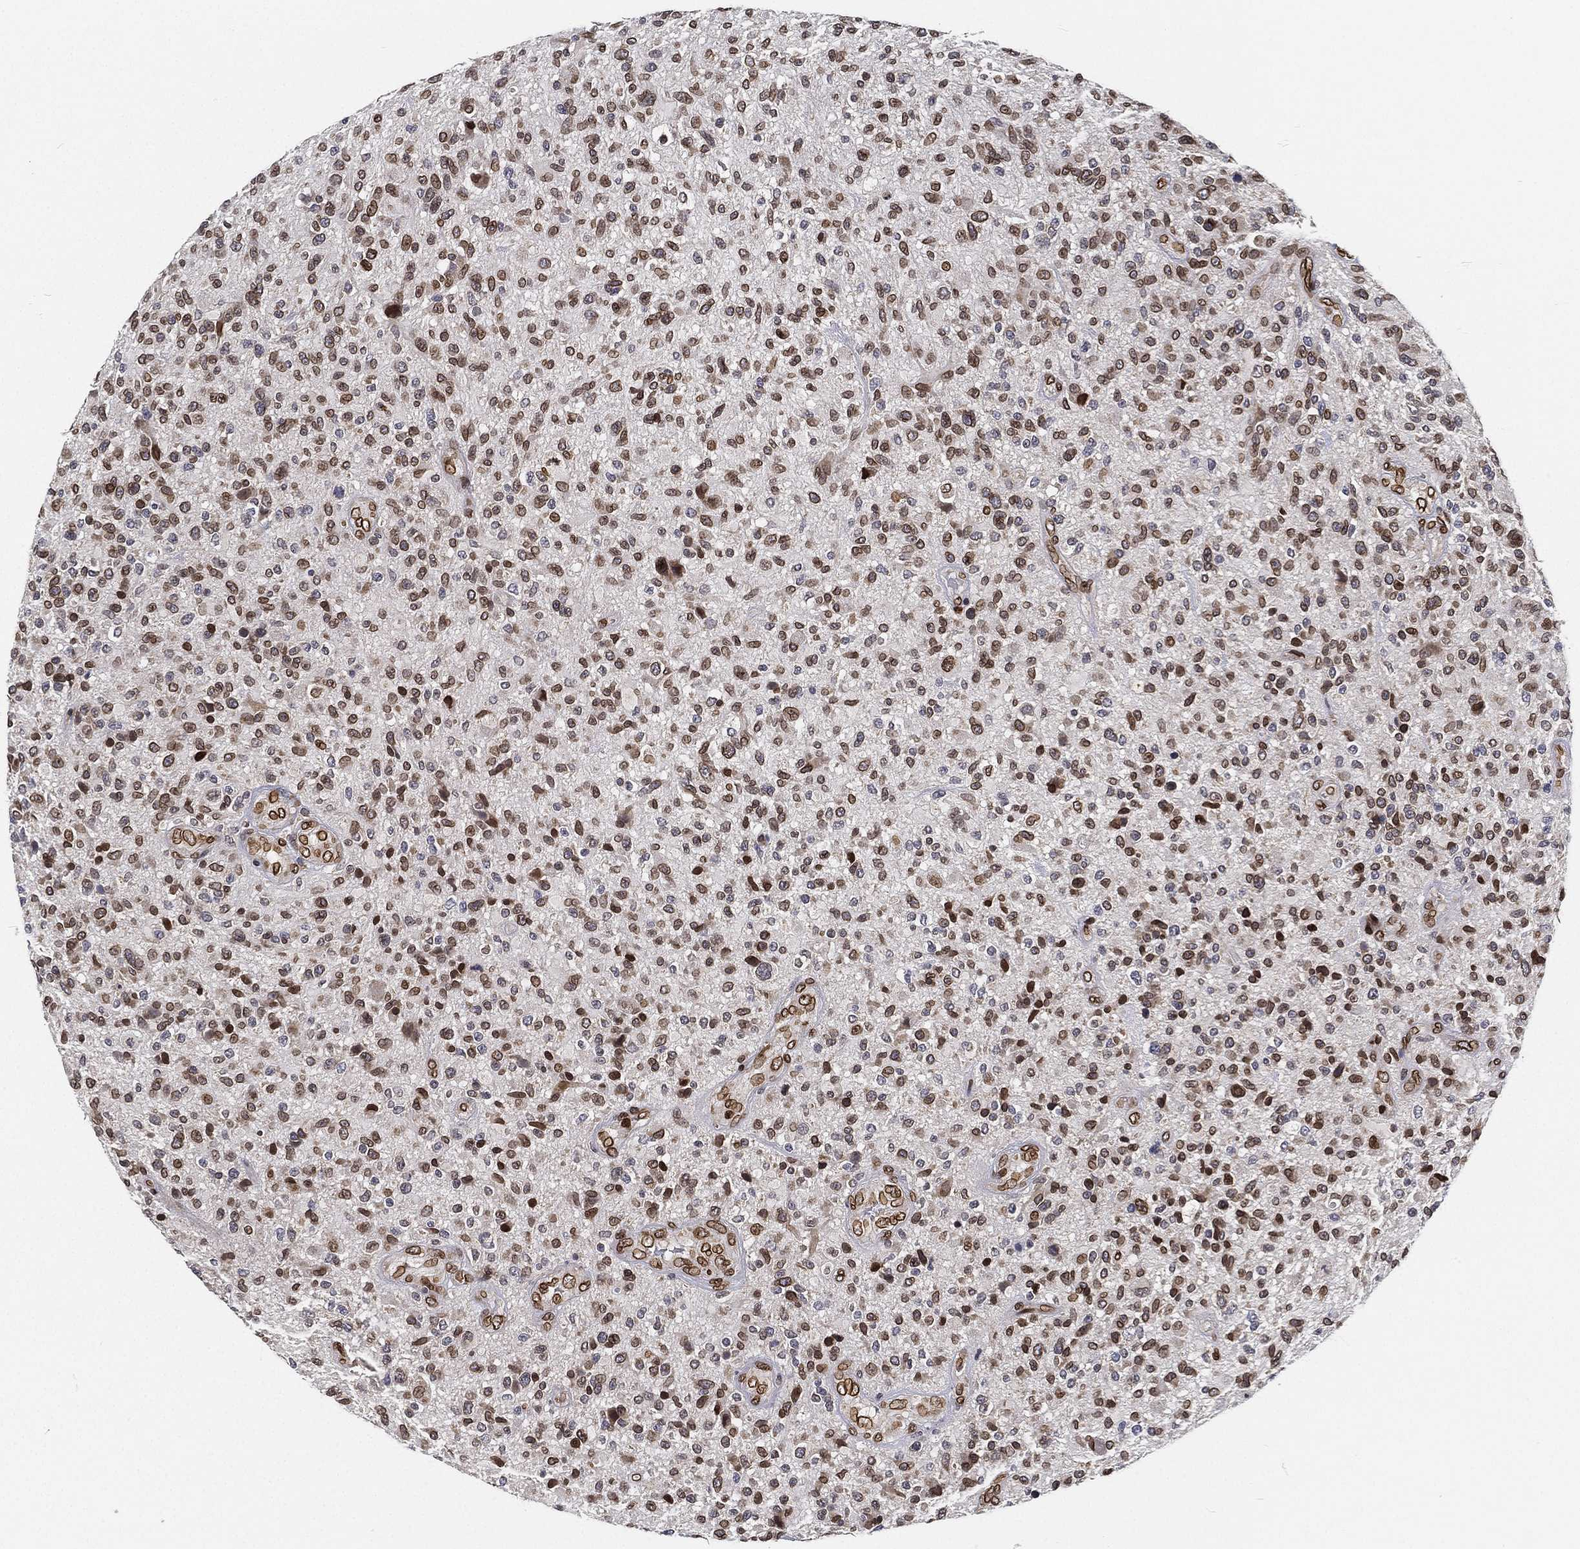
{"staining": {"intensity": "strong", "quantity": ">75%", "location": "cytoplasmic/membranous,nuclear"}, "tissue": "glioma", "cell_type": "Tumor cells", "image_type": "cancer", "snomed": [{"axis": "morphology", "description": "Glioma, malignant, High grade"}, {"axis": "topography", "description": "Brain"}], "caption": "High-grade glioma (malignant) tissue shows strong cytoplasmic/membranous and nuclear expression in approximately >75% of tumor cells", "gene": "PALB2", "patient": {"sex": "male", "age": 47}}